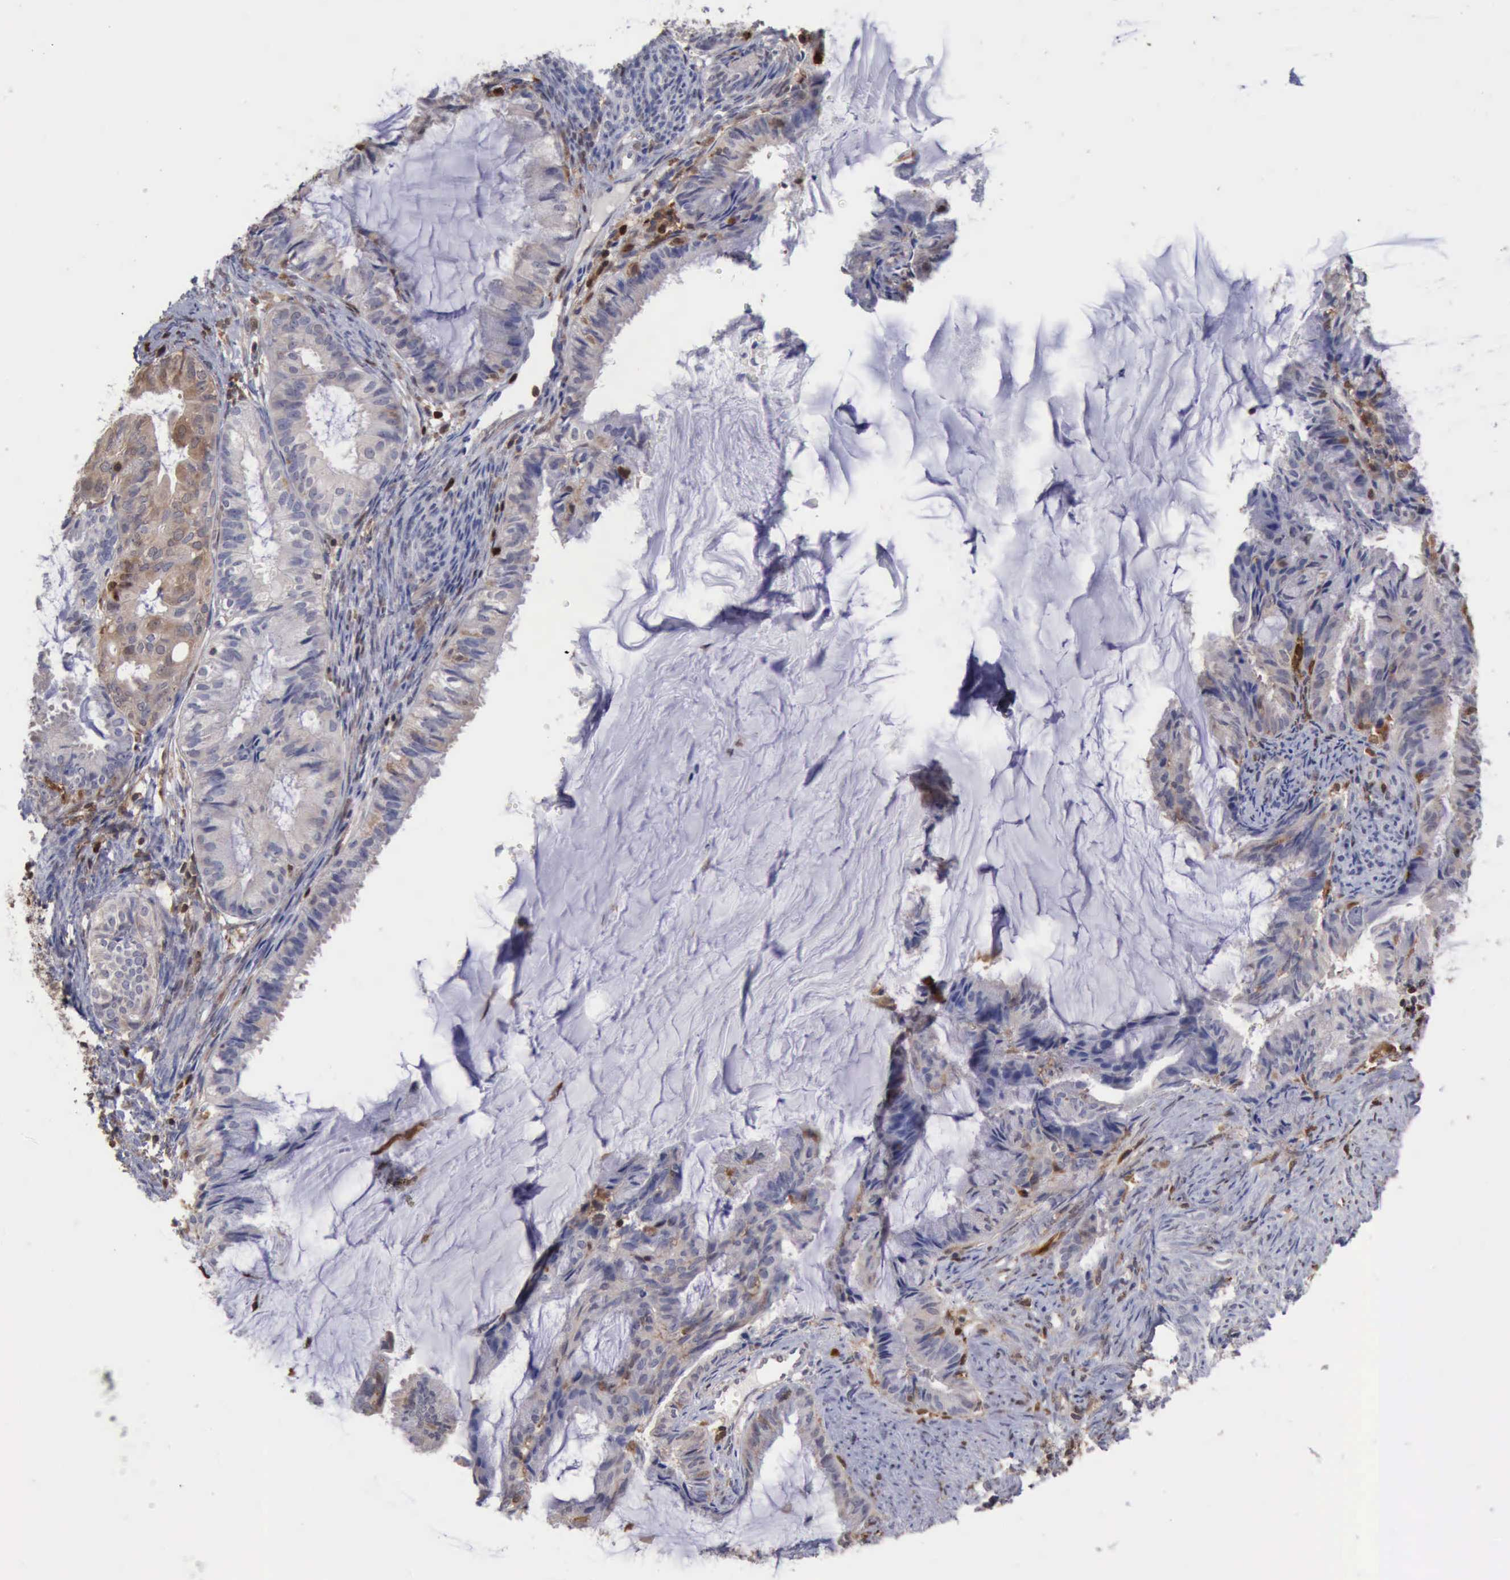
{"staining": {"intensity": "weak", "quantity": "25%-75%", "location": "cytoplasmic/membranous"}, "tissue": "endometrial cancer", "cell_type": "Tumor cells", "image_type": "cancer", "snomed": [{"axis": "morphology", "description": "Adenocarcinoma, NOS"}, {"axis": "topography", "description": "Endometrium"}], "caption": "IHC staining of endometrial cancer, which displays low levels of weak cytoplasmic/membranous positivity in approximately 25%-75% of tumor cells indicating weak cytoplasmic/membranous protein positivity. The staining was performed using DAB (3,3'-diaminobenzidine) (brown) for protein detection and nuclei were counterstained in hematoxylin (blue).", "gene": "STAT1", "patient": {"sex": "female", "age": 86}}